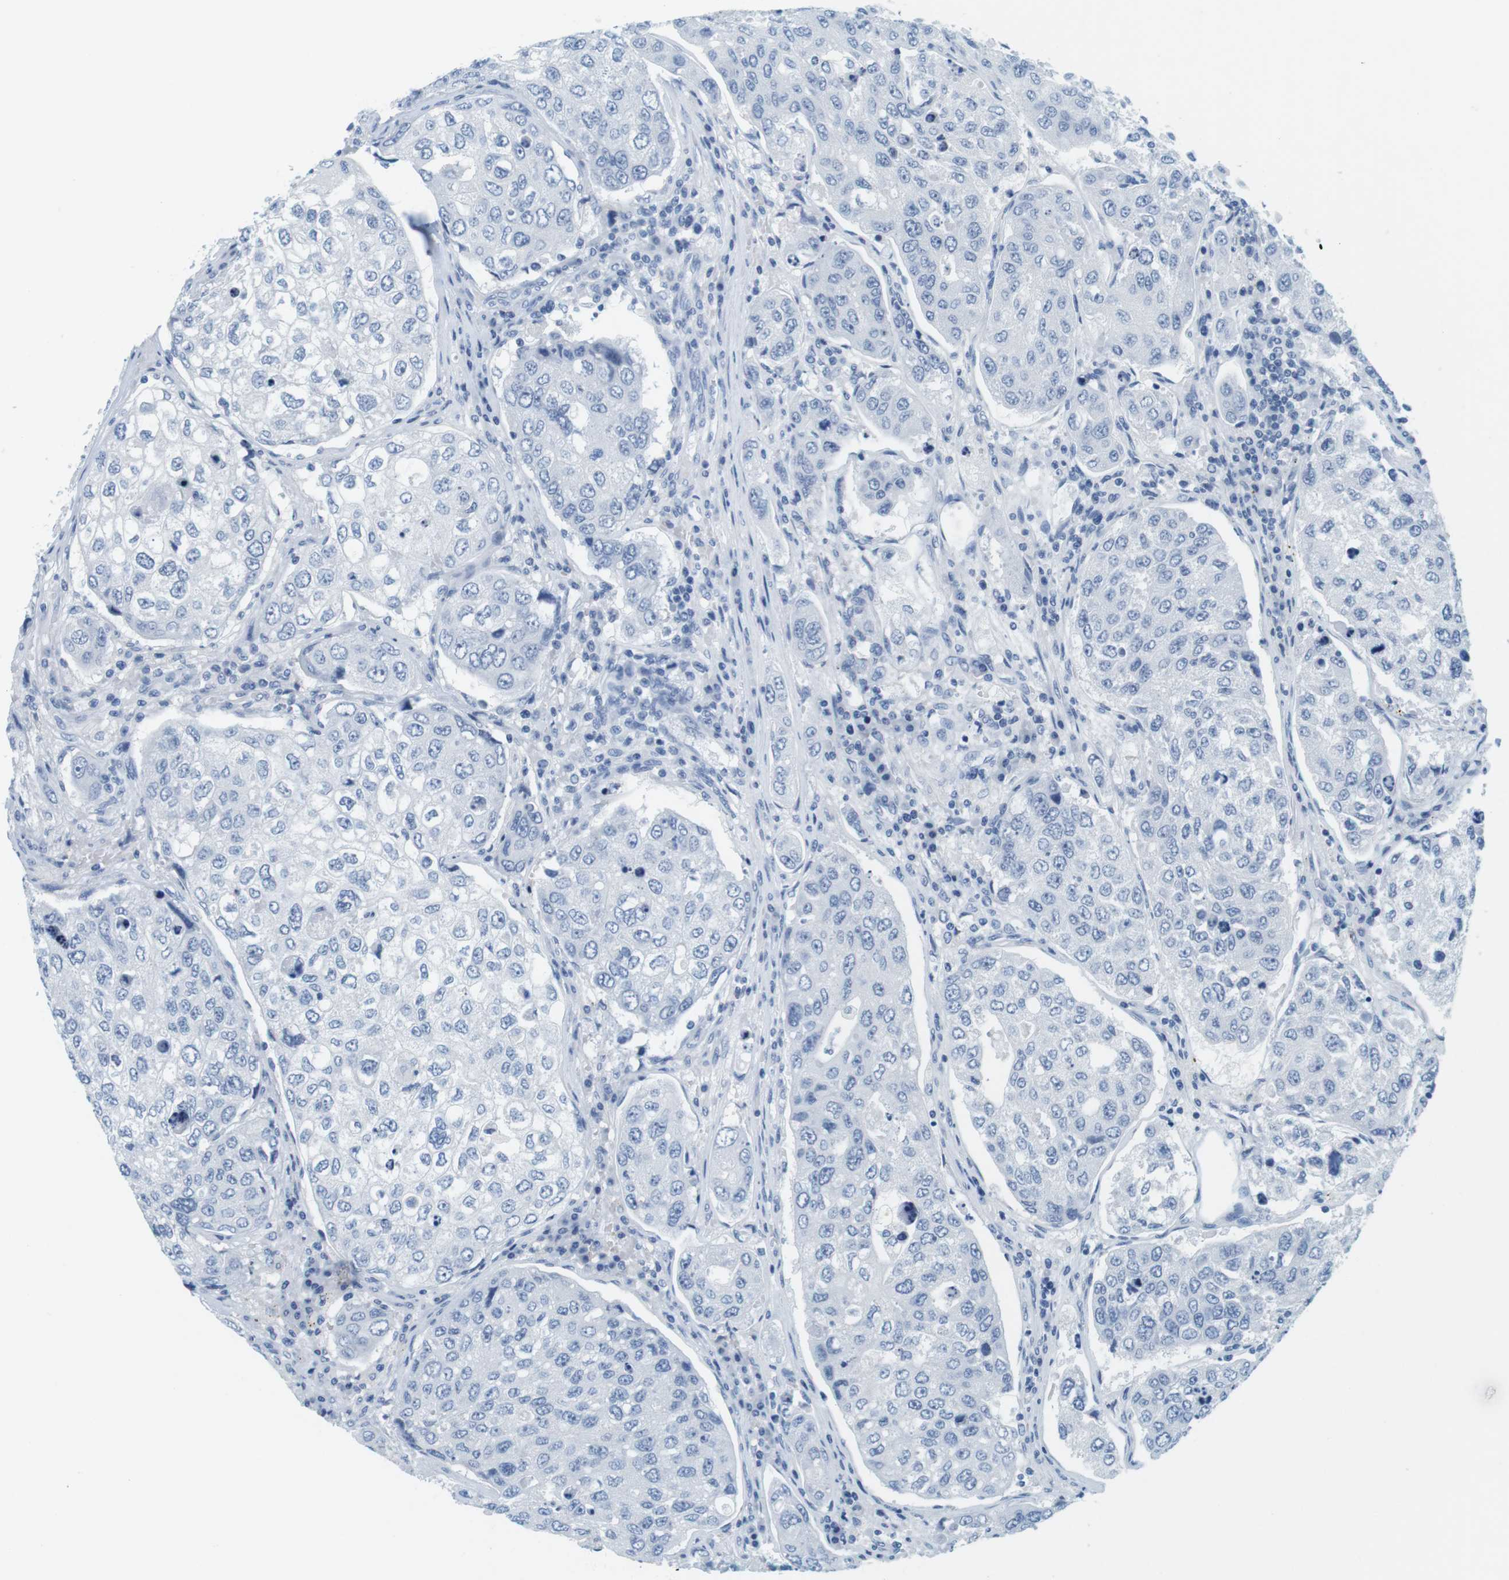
{"staining": {"intensity": "negative", "quantity": "none", "location": "none"}, "tissue": "urothelial cancer", "cell_type": "Tumor cells", "image_type": "cancer", "snomed": [{"axis": "morphology", "description": "Urothelial carcinoma, High grade"}, {"axis": "topography", "description": "Lymph node"}, {"axis": "topography", "description": "Urinary bladder"}], "caption": "This is an immunohistochemistry photomicrograph of urothelial carcinoma (high-grade). There is no positivity in tumor cells.", "gene": "CYP2C9", "patient": {"sex": "male", "age": 51}}